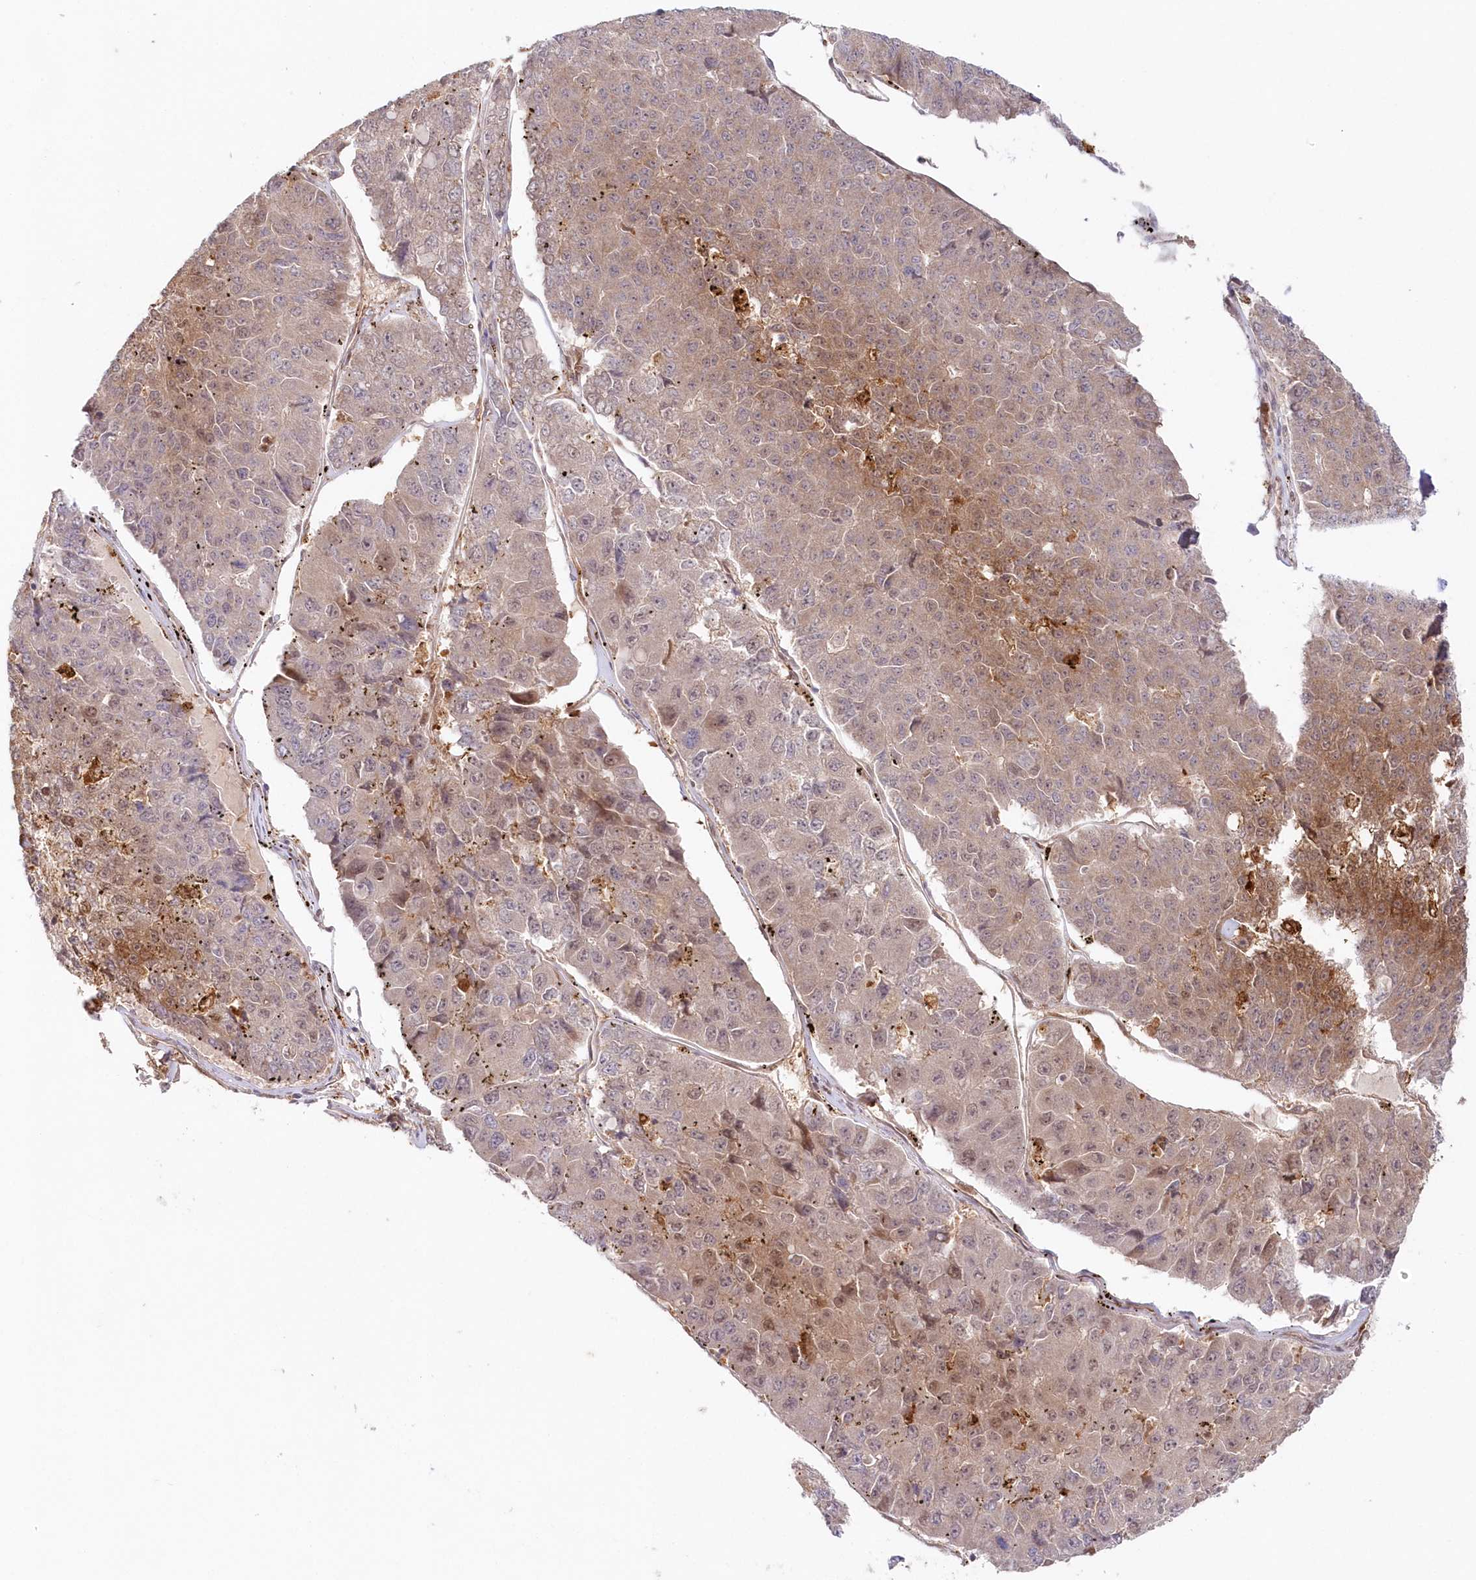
{"staining": {"intensity": "moderate", "quantity": "25%-75%", "location": "cytoplasmic/membranous"}, "tissue": "pancreatic cancer", "cell_type": "Tumor cells", "image_type": "cancer", "snomed": [{"axis": "morphology", "description": "Adenocarcinoma, NOS"}, {"axis": "topography", "description": "Pancreas"}], "caption": "Pancreatic cancer stained with a brown dye shows moderate cytoplasmic/membranous positive positivity in approximately 25%-75% of tumor cells.", "gene": "GBE1", "patient": {"sex": "male", "age": 50}}